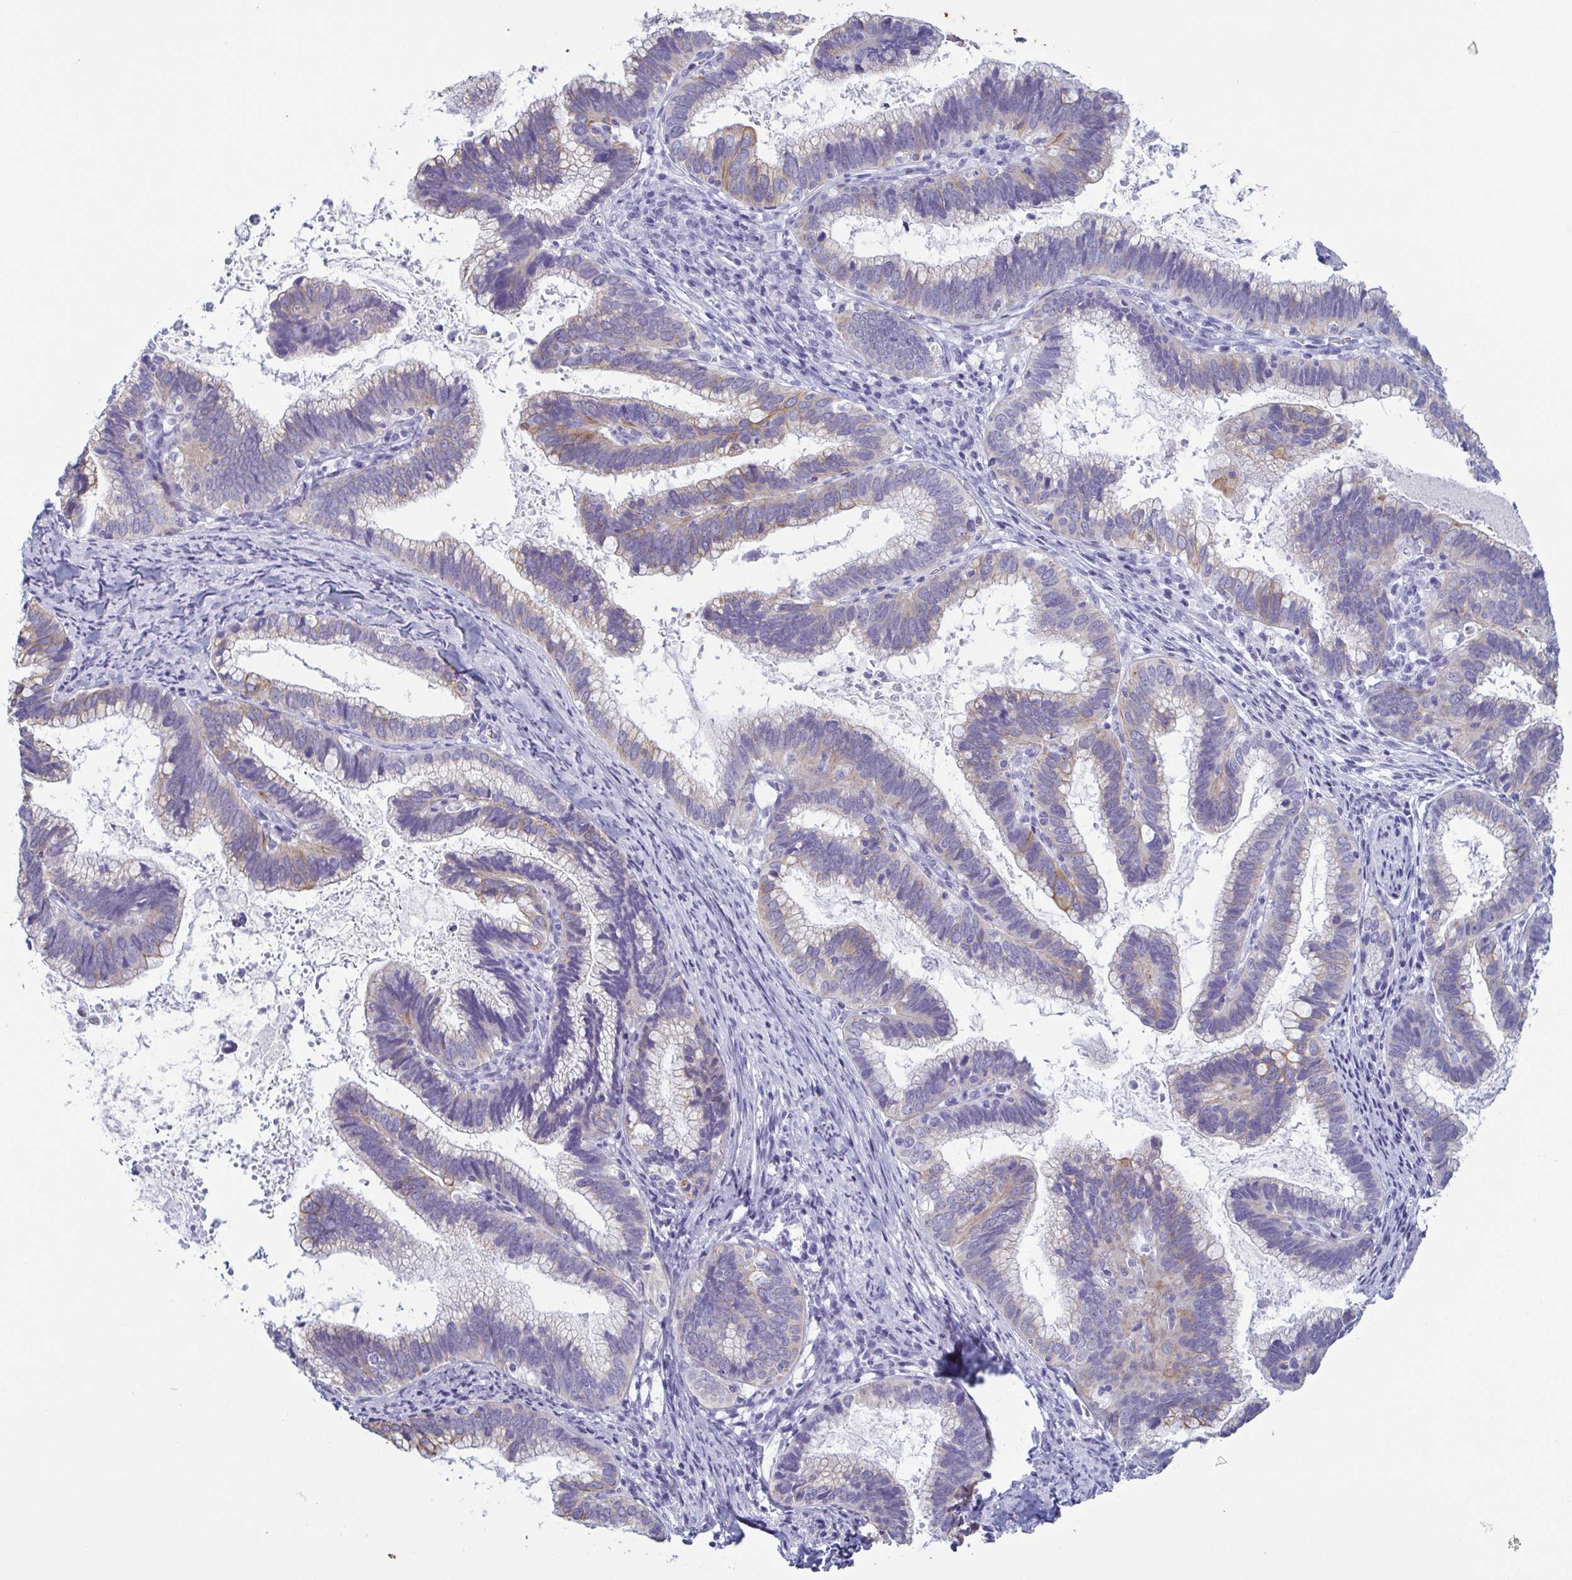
{"staining": {"intensity": "weak", "quantity": "25%-75%", "location": "cytoplasmic/membranous"}, "tissue": "cervical cancer", "cell_type": "Tumor cells", "image_type": "cancer", "snomed": [{"axis": "morphology", "description": "Adenocarcinoma, NOS"}, {"axis": "topography", "description": "Cervix"}], "caption": "The photomicrograph reveals staining of adenocarcinoma (cervical), revealing weak cytoplasmic/membranous protein positivity (brown color) within tumor cells. The protein of interest is shown in brown color, while the nuclei are stained blue.", "gene": "KRT10", "patient": {"sex": "female", "age": 61}}